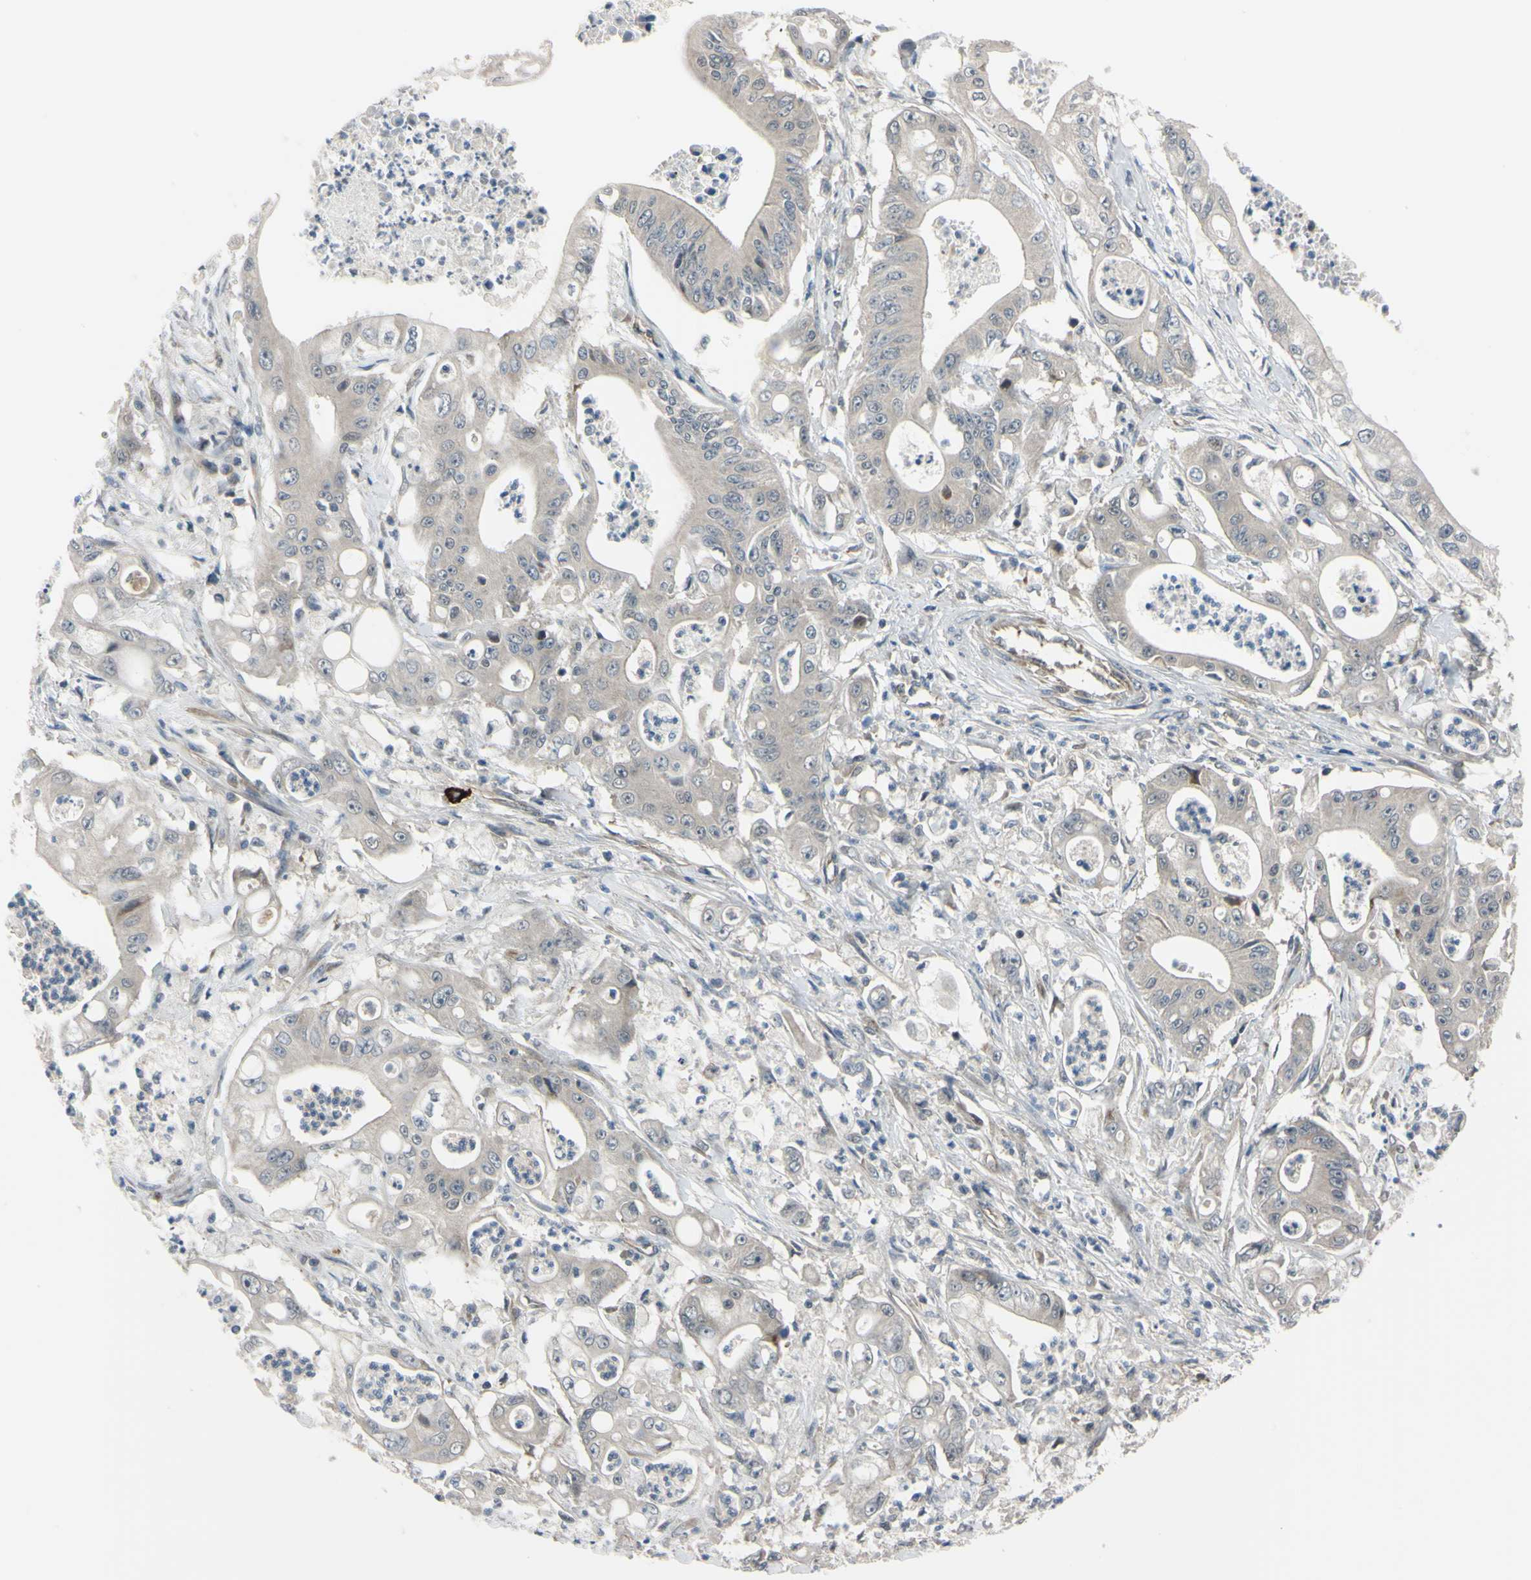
{"staining": {"intensity": "negative", "quantity": "none", "location": "none"}, "tissue": "pancreatic cancer", "cell_type": "Tumor cells", "image_type": "cancer", "snomed": [{"axis": "morphology", "description": "Normal tissue, NOS"}, {"axis": "topography", "description": "Lymph node"}], "caption": "Tumor cells show no significant protein staining in pancreatic cancer.", "gene": "COMMD9", "patient": {"sex": "male", "age": 62}}